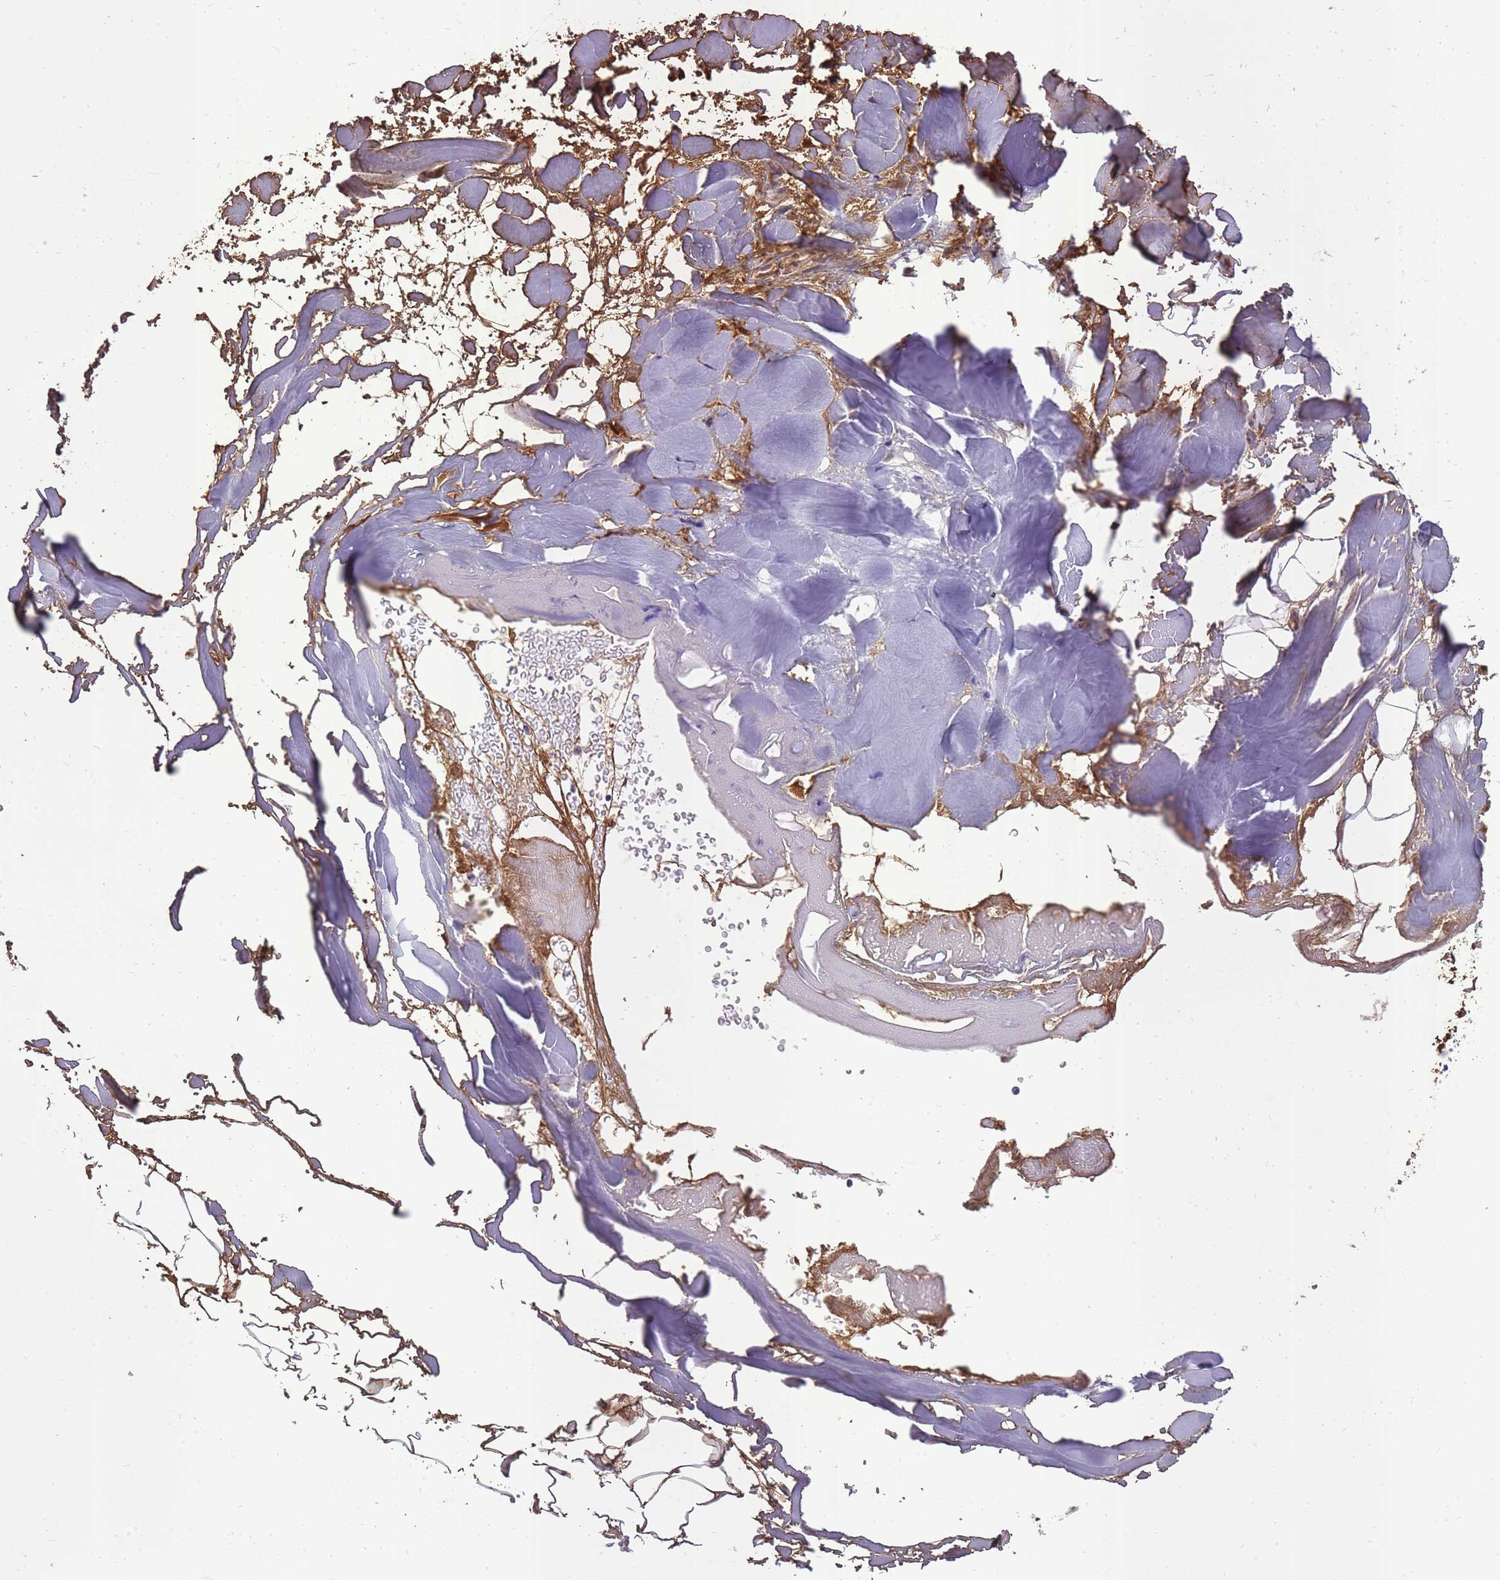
{"staining": {"intensity": "negative", "quantity": "none", "location": "none"}, "tissue": "adipose tissue", "cell_type": "Adipocytes", "image_type": "normal", "snomed": [{"axis": "morphology", "description": "Normal tissue, NOS"}, {"axis": "topography", "description": "Peripheral nerve tissue"}], "caption": "Immunohistochemical staining of normal adipose tissue reveals no significant staining in adipocytes. (IHC, brightfield microscopy, high magnification).", "gene": "IGKV1", "patient": {"sex": "male", "age": 74}}